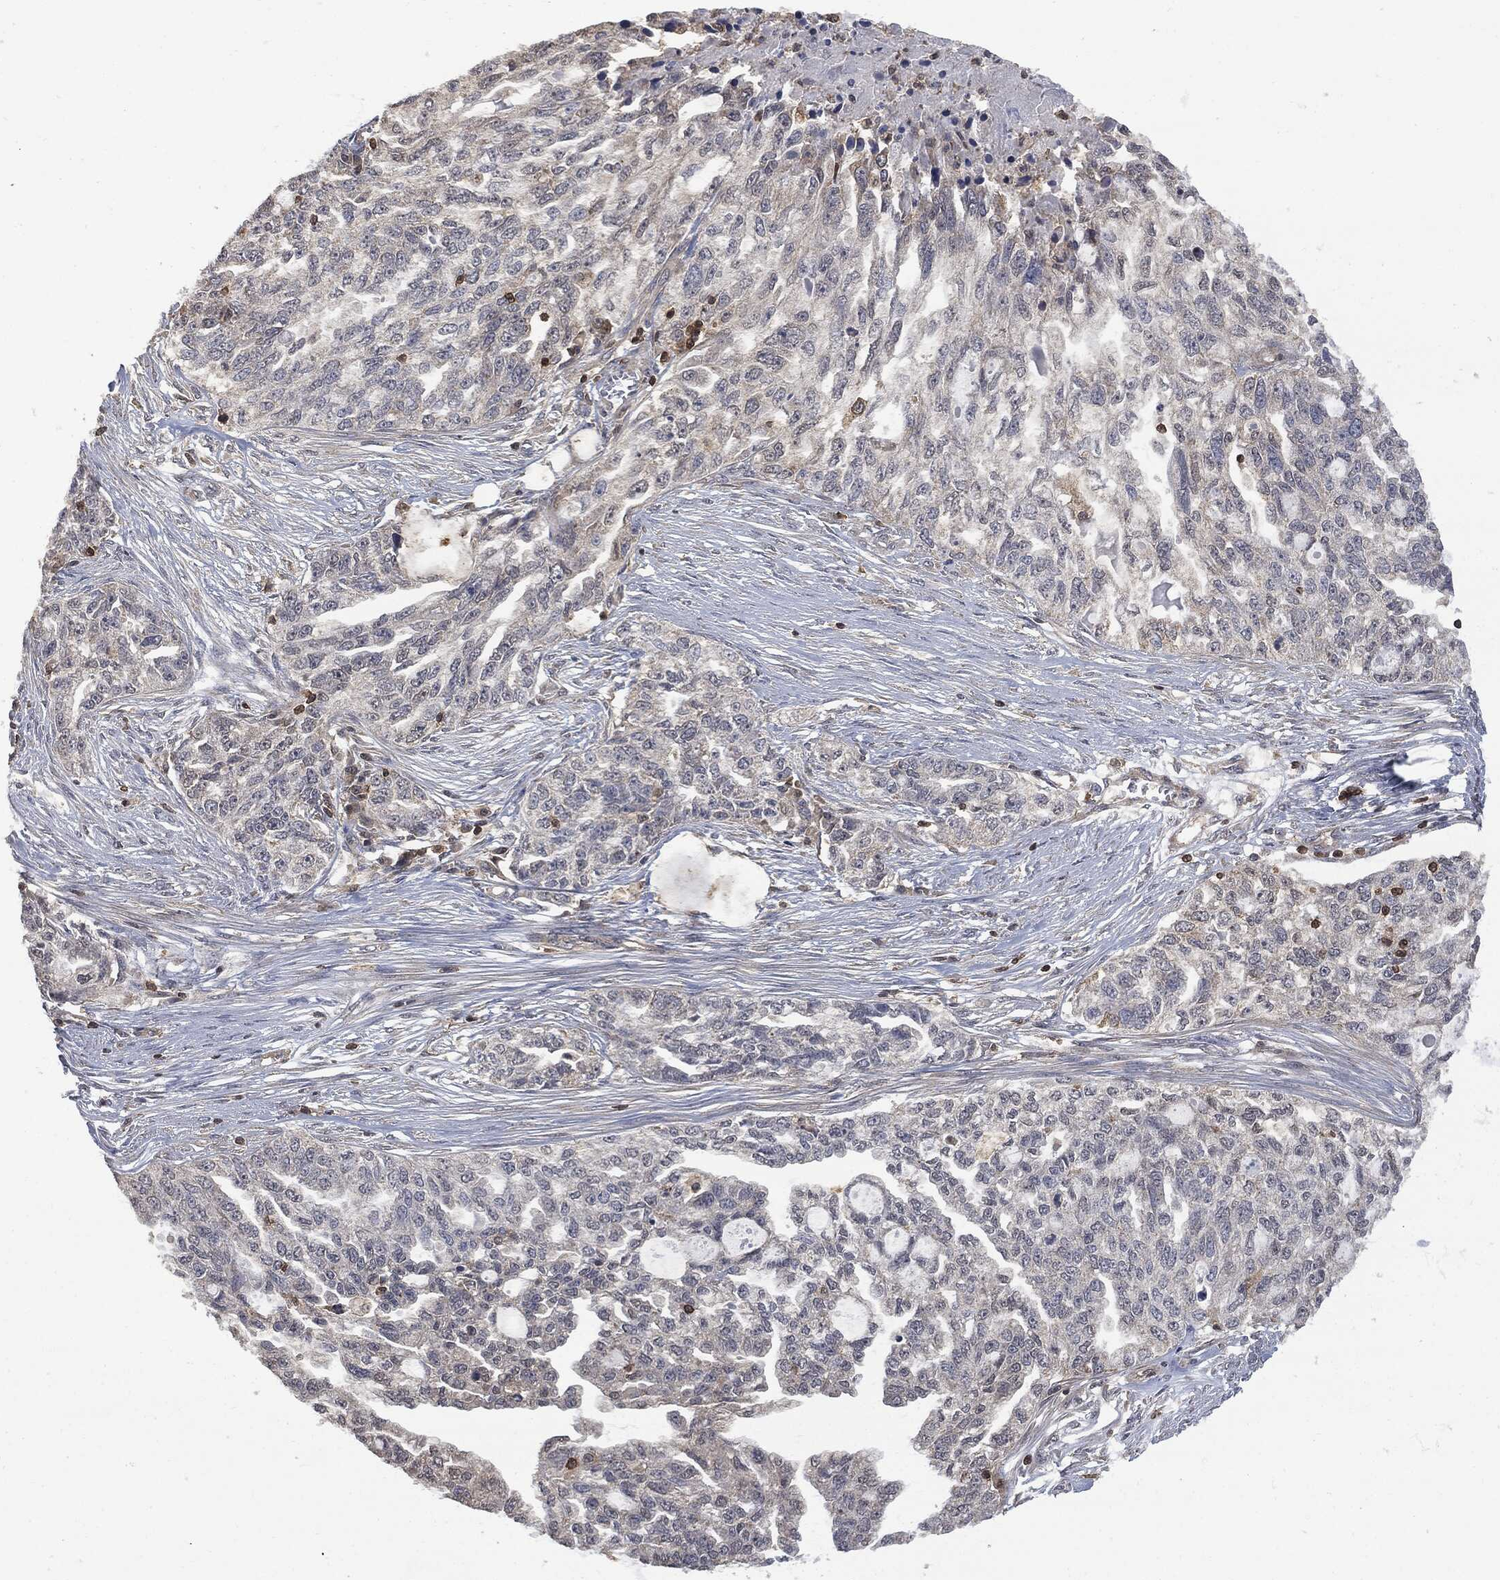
{"staining": {"intensity": "negative", "quantity": "none", "location": "none"}, "tissue": "ovarian cancer", "cell_type": "Tumor cells", "image_type": "cancer", "snomed": [{"axis": "morphology", "description": "Cystadenocarcinoma, serous, NOS"}, {"axis": "topography", "description": "Ovary"}], "caption": "A micrograph of ovarian cancer (serous cystadenocarcinoma) stained for a protein exhibits no brown staining in tumor cells. Brightfield microscopy of immunohistochemistry stained with DAB (brown) and hematoxylin (blue), captured at high magnification.", "gene": "PSMB10", "patient": {"sex": "female", "age": 51}}